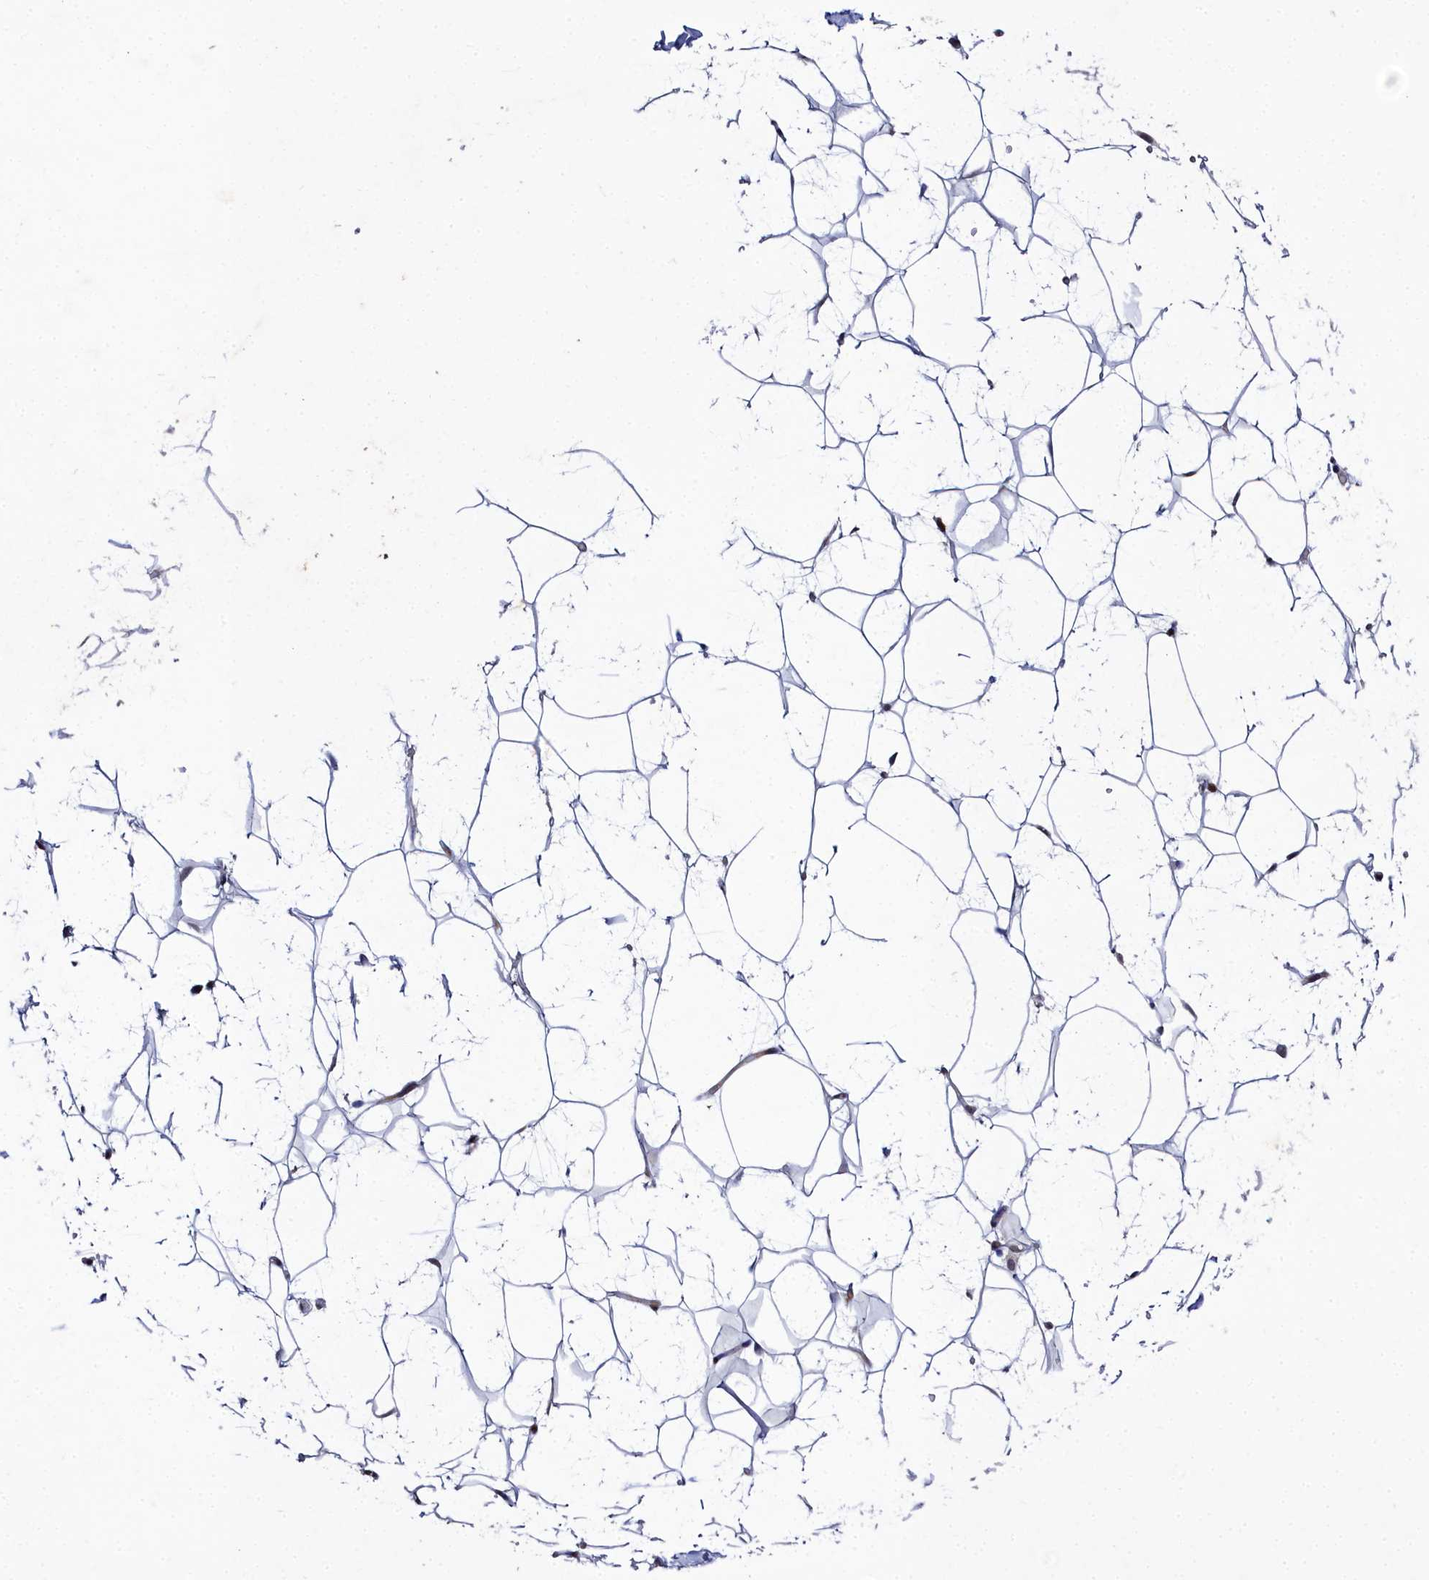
{"staining": {"intensity": "negative", "quantity": "none", "location": "none"}, "tissue": "adipose tissue", "cell_type": "Adipocytes", "image_type": "normal", "snomed": [{"axis": "morphology", "description": "Normal tissue, NOS"}, {"axis": "topography", "description": "Breast"}], "caption": "IHC image of normal adipose tissue: human adipose tissue stained with DAB (3,3'-diaminobenzidine) exhibits no significant protein positivity in adipocytes. Brightfield microscopy of immunohistochemistry (IHC) stained with DAB (brown) and hematoxylin (blue), captured at high magnification.", "gene": "FZD4", "patient": {"sex": "female", "age": 26}}